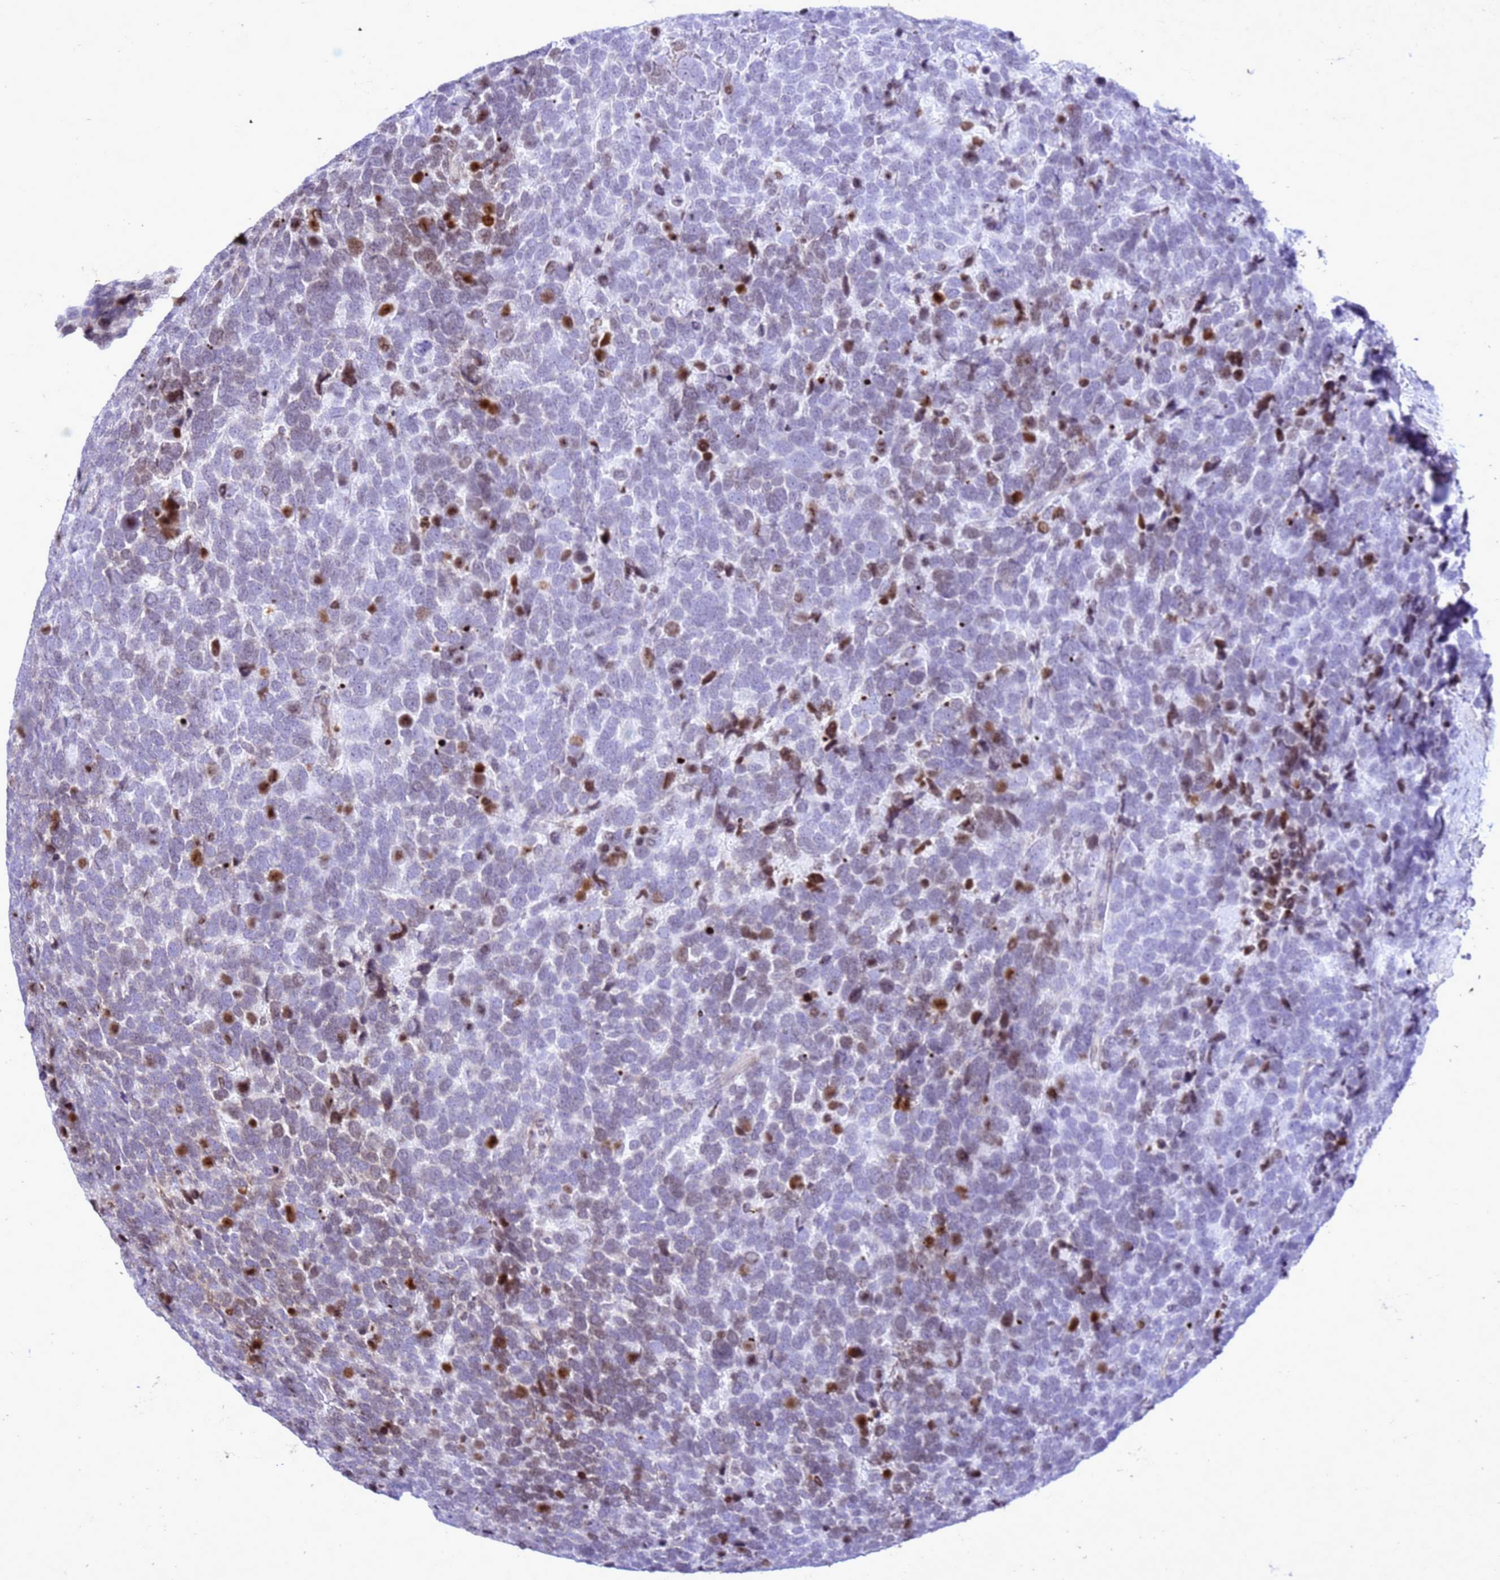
{"staining": {"intensity": "moderate", "quantity": "<25%", "location": "cytoplasmic/membranous,nuclear"}, "tissue": "urothelial cancer", "cell_type": "Tumor cells", "image_type": "cancer", "snomed": [{"axis": "morphology", "description": "Urothelial carcinoma, High grade"}, {"axis": "topography", "description": "Urinary bladder"}], "caption": "Immunohistochemical staining of high-grade urothelial carcinoma displays low levels of moderate cytoplasmic/membranous and nuclear positivity in approximately <25% of tumor cells.", "gene": "COPS9", "patient": {"sex": "female", "age": 82}}